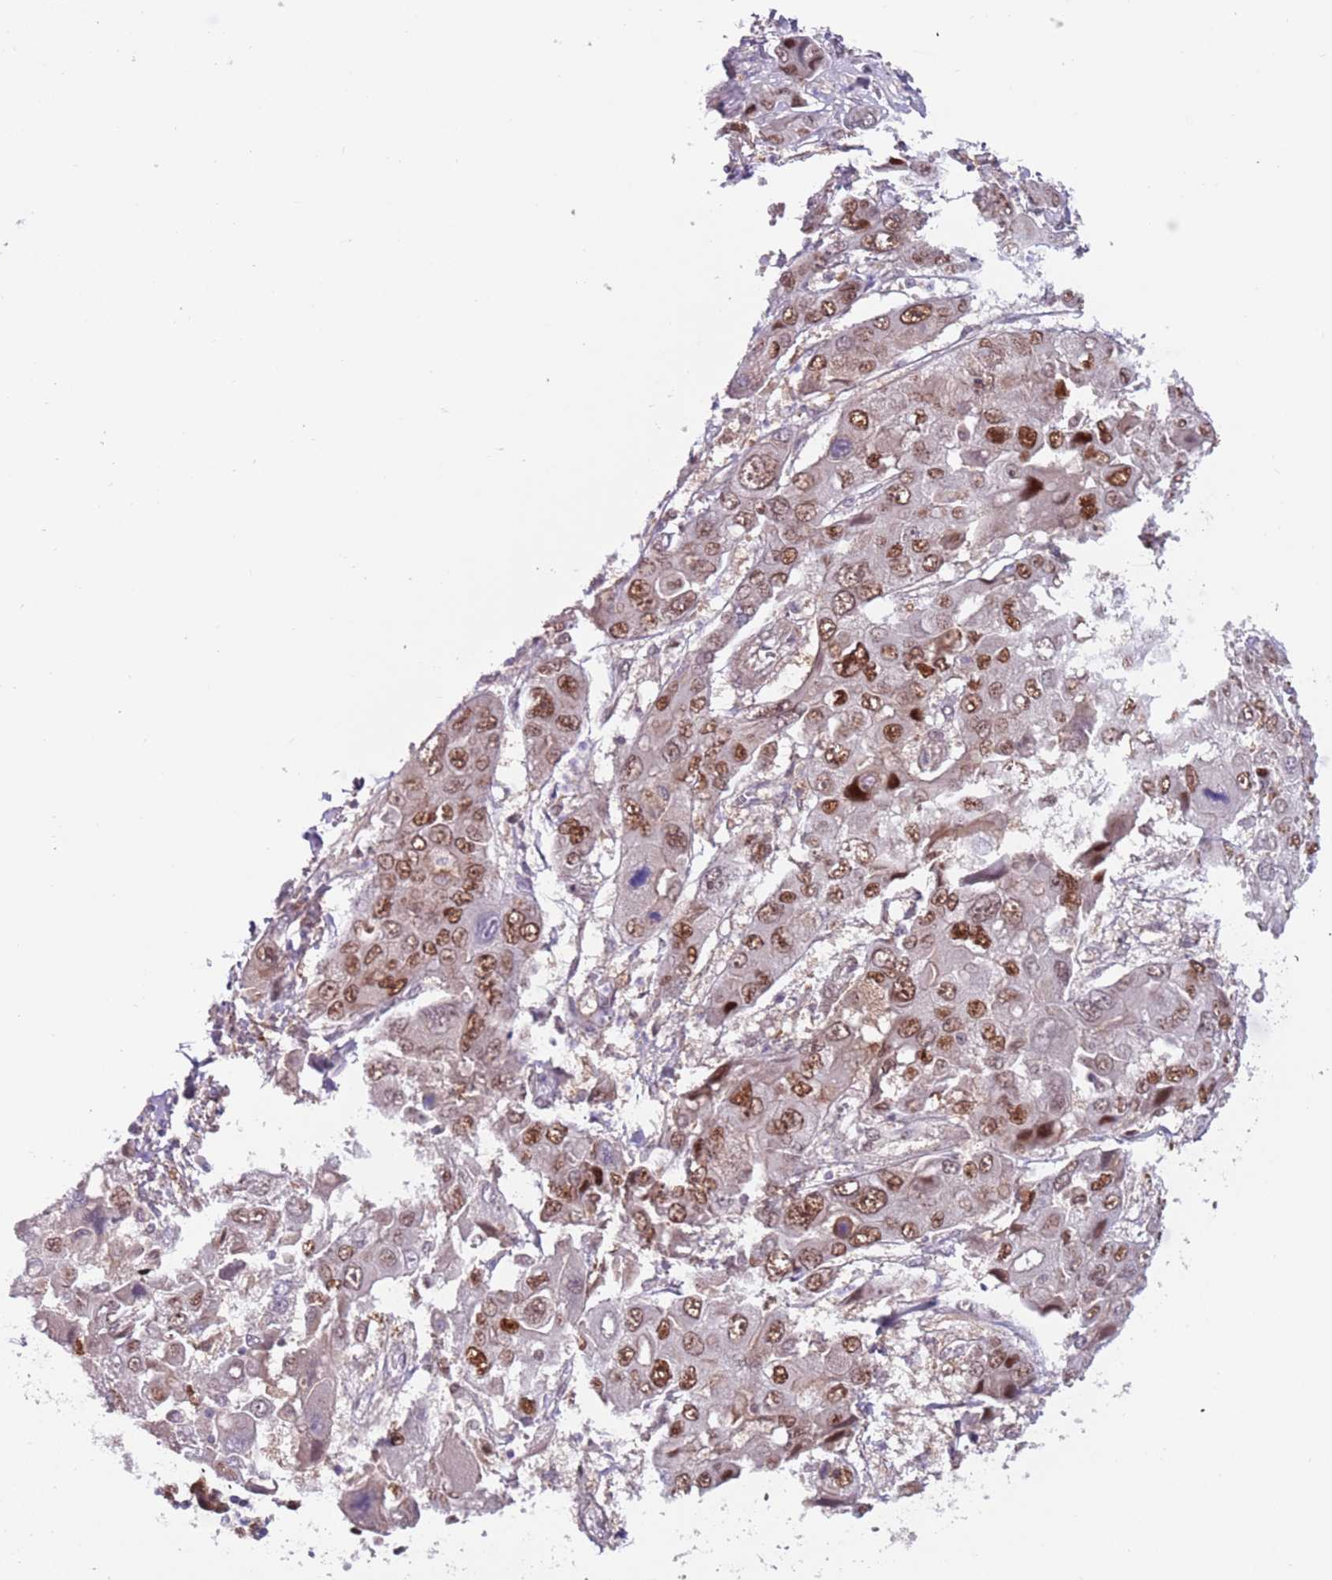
{"staining": {"intensity": "strong", "quantity": ">75%", "location": "nuclear"}, "tissue": "liver cancer", "cell_type": "Tumor cells", "image_type": "cancer", "snomed": [{"axis": "morphology", "description": "Cholangiocarcinoma"}, {"axis": "topography", "description": "Liver"}], "caption": "Immunohistochemistry (IHC) (DAB) staining of human liver cancer shows strong nuclear protein expression in about >75% of tumor cells.", "gene": "RMND5B", "patient": {"sex": "male", "age": 67}}